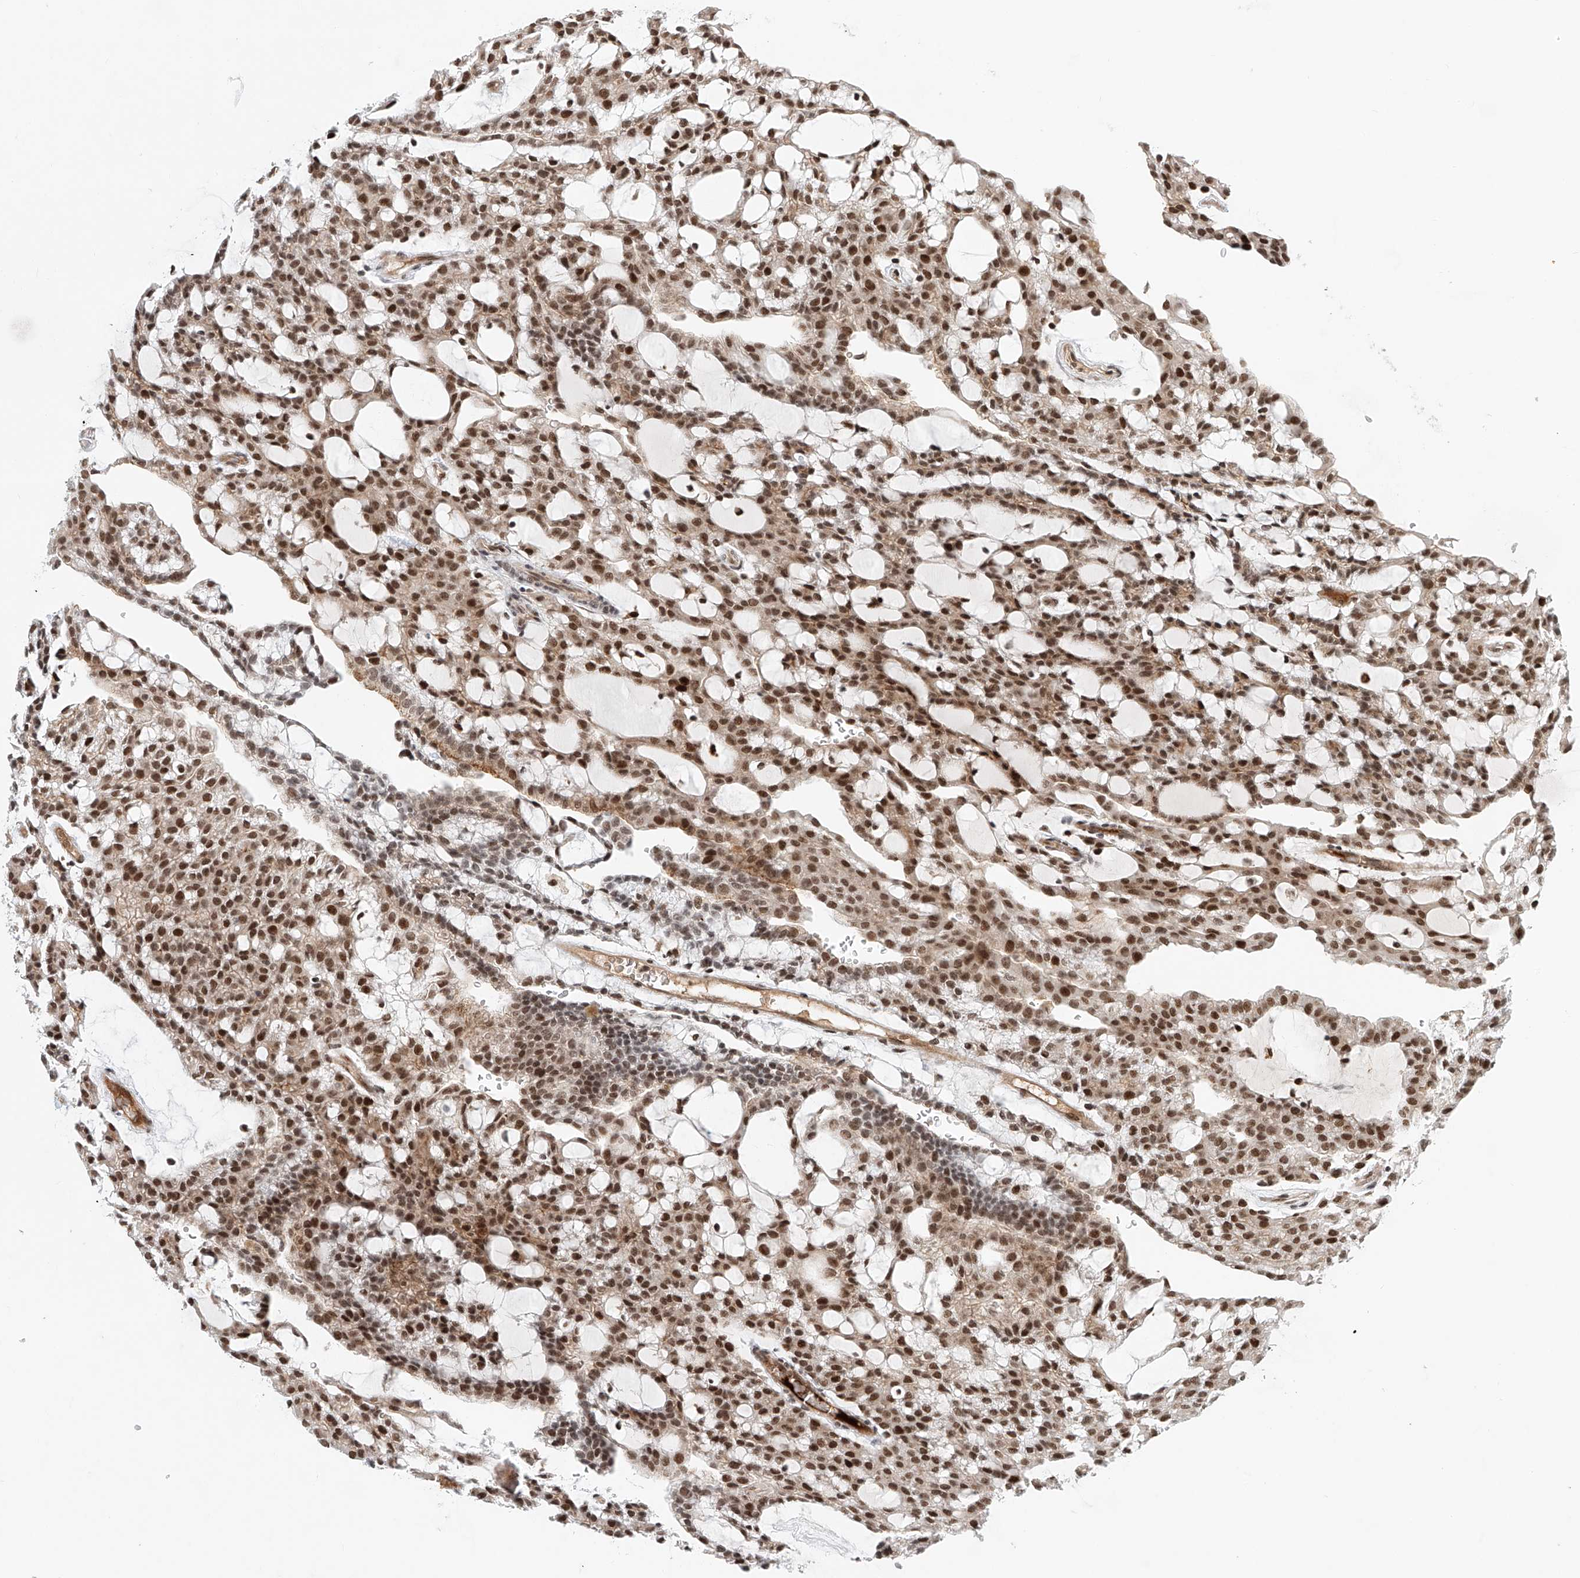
{"staining": {"intensity": "strong", "quantity": ">75%", "location": "nuclear"}, "tissue": "renal cancer", "cell_type": "Tumor cells", "image_type": "cancer", "snomed": [{"axis": "morphology", "description": "Adenocarcinoma, NOS"}, {"axis": "topography", "description": "Kidney"}], "caption": "Human adenocarcinoma (renal) stained with a brown dye shows strong nuclear positive expression in about >75% of tumor cells.", "gene": "ZNF470", "patient": {"sex": "male", "age": 63}}